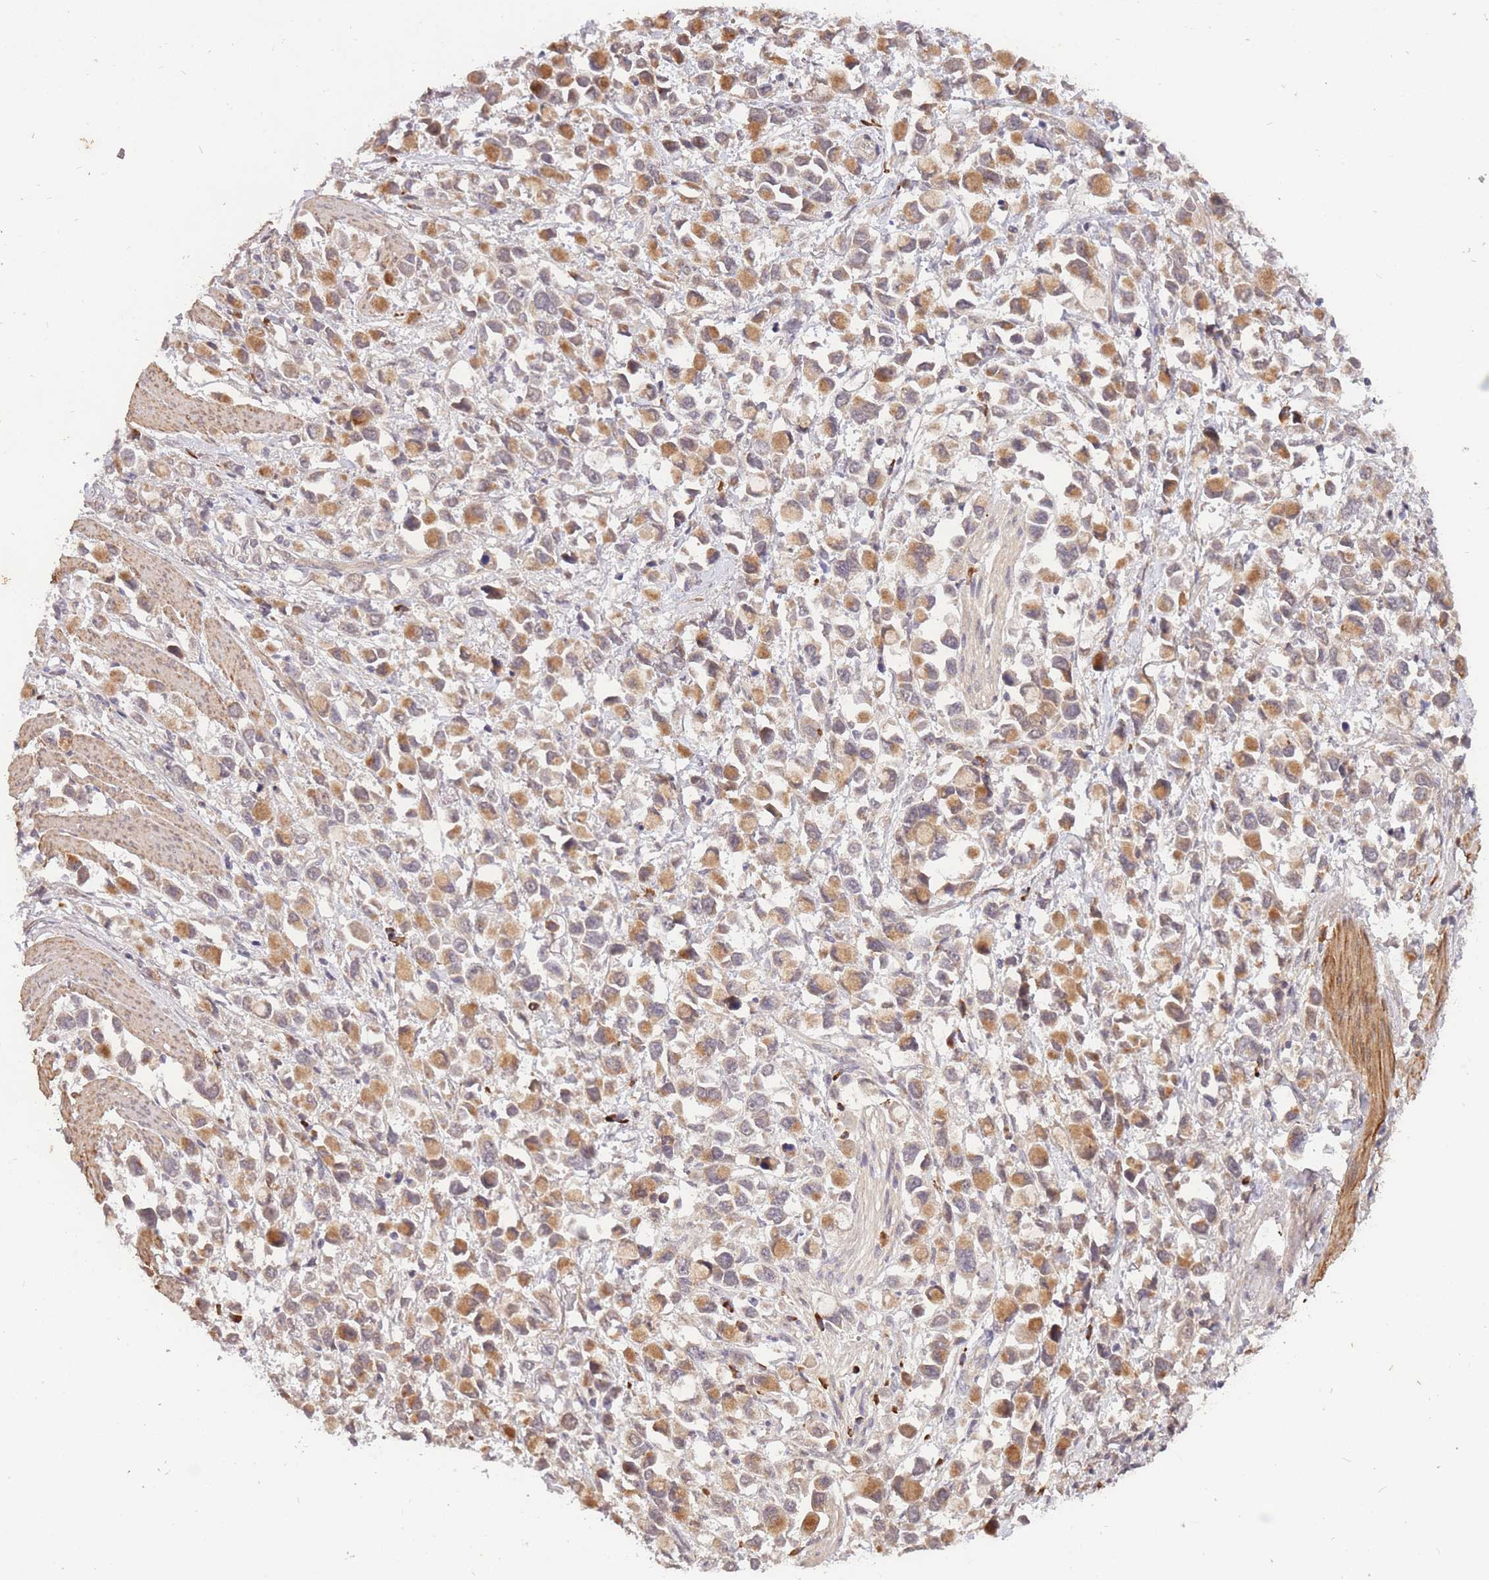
{"staining": {"intensity": "moderate", "quantity": "25%-75%", "location": "cytoplasmic/membranous"}, "tissue": "stomach cancer", "cell_type": "Tumor cells", "image_type": "cancer", "snomed": [{"axis": "morphology", "description": "Adenocarcinoma, NOS"}, {"axis": "topography", "description": "Stomach"}], "caption": "A medium amount of moderate cytoplasmic/membranous staining is identified in about 25%-75% of tumor cells in stomach cancer (adenocarcinoma) tissue. The staining was performed using DAB (3,3'-diaminobenzidine), with brown indicating positive protein expression. Nuclei are stained blue with hematoxylin.", "gene": "SMC6", "patient": {"sex": "female", "age": 81}}